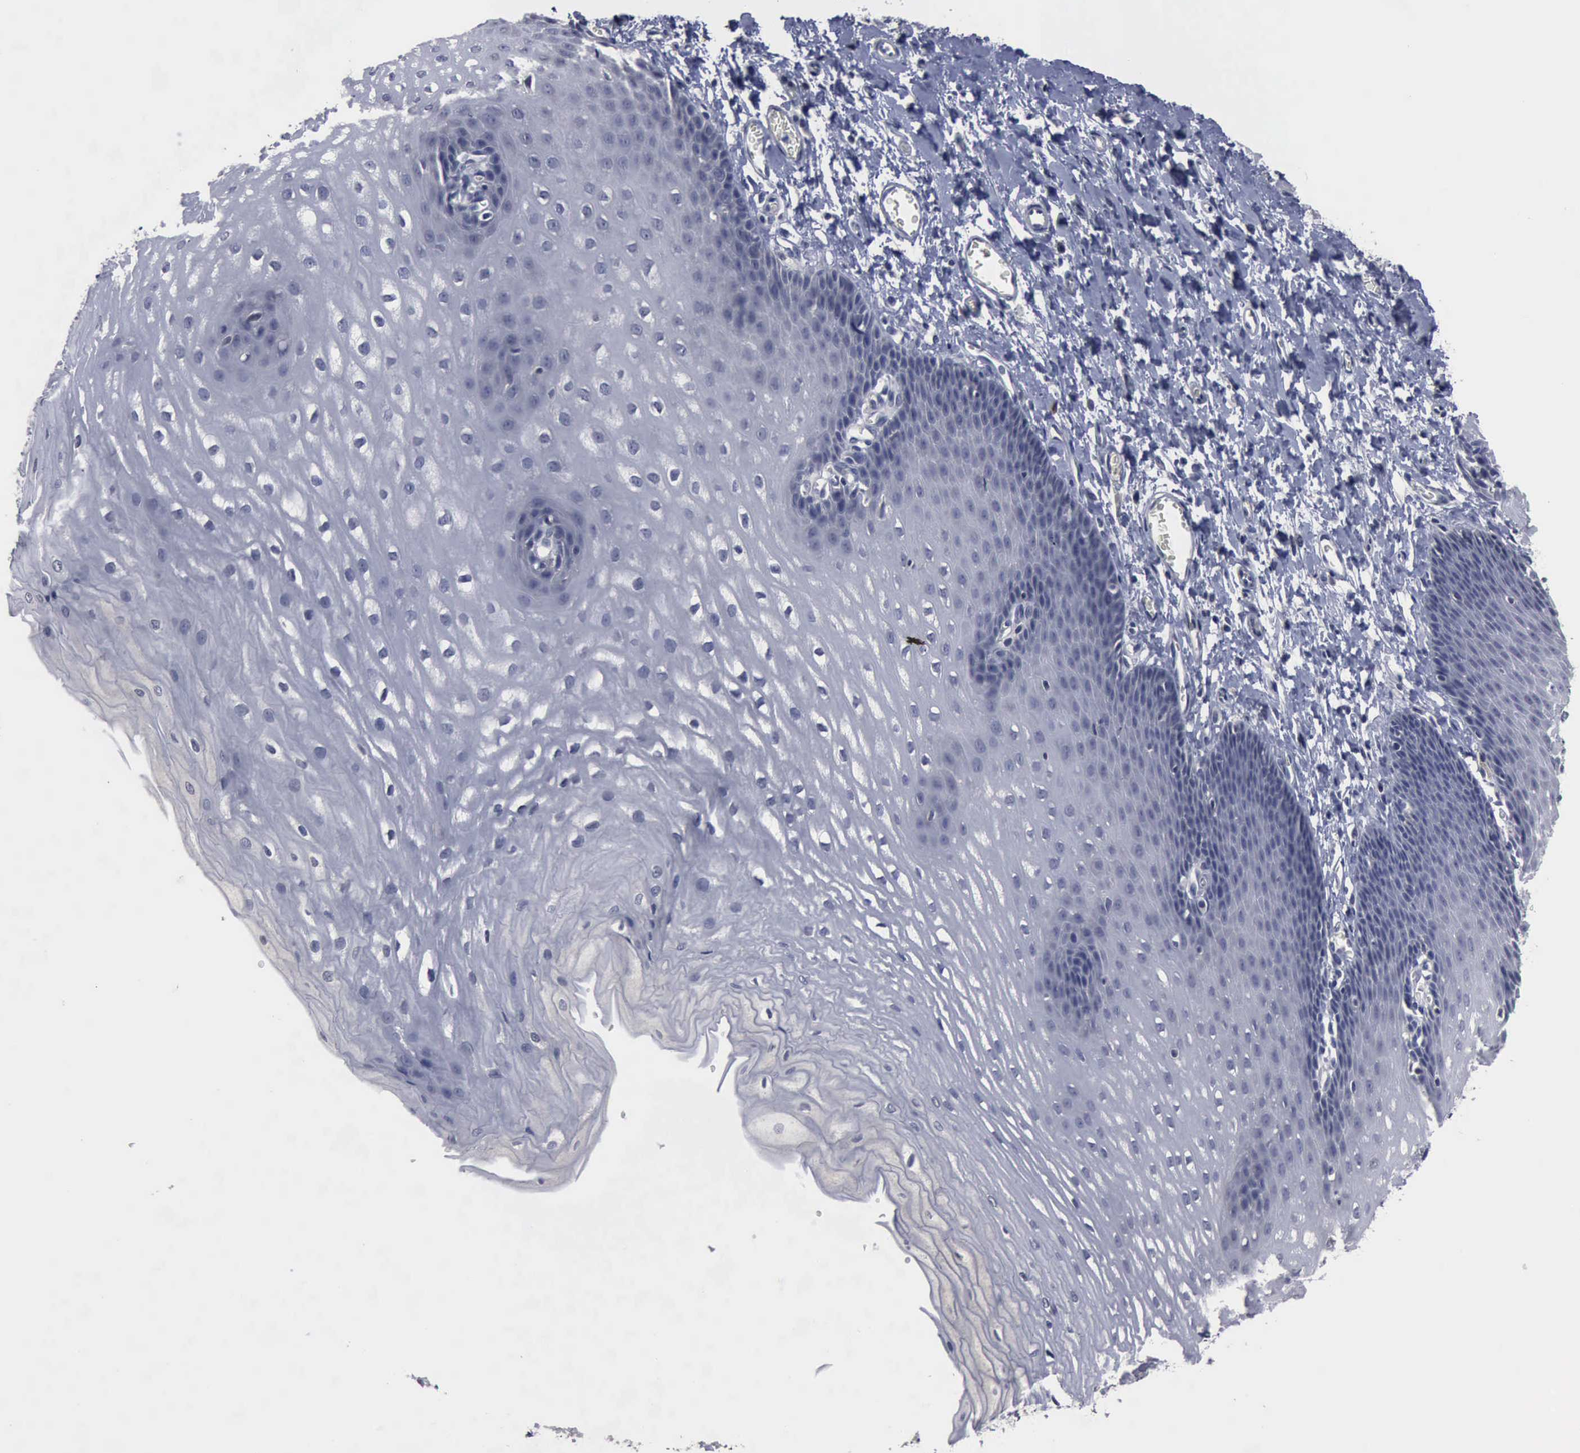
{"staining": {"intensity": "negative", "quantity": "none", "location": "none"}, "tissue": "esophagus", "cell_type": "Squamous epithelial cells", "image_type": "normal", "snomed": [{"axis": "morphology", "description": "Normal tissue, NOS"}, {"axis": "topography", "description": "Esophagus"}], "caption": "IHC image of normal esophagus: esophagus stained with DAB shows no significant protein positivity in squamous epithelial cells.", "gene": "MYO18B", "patient": {"sex": "male", "age": 70}}